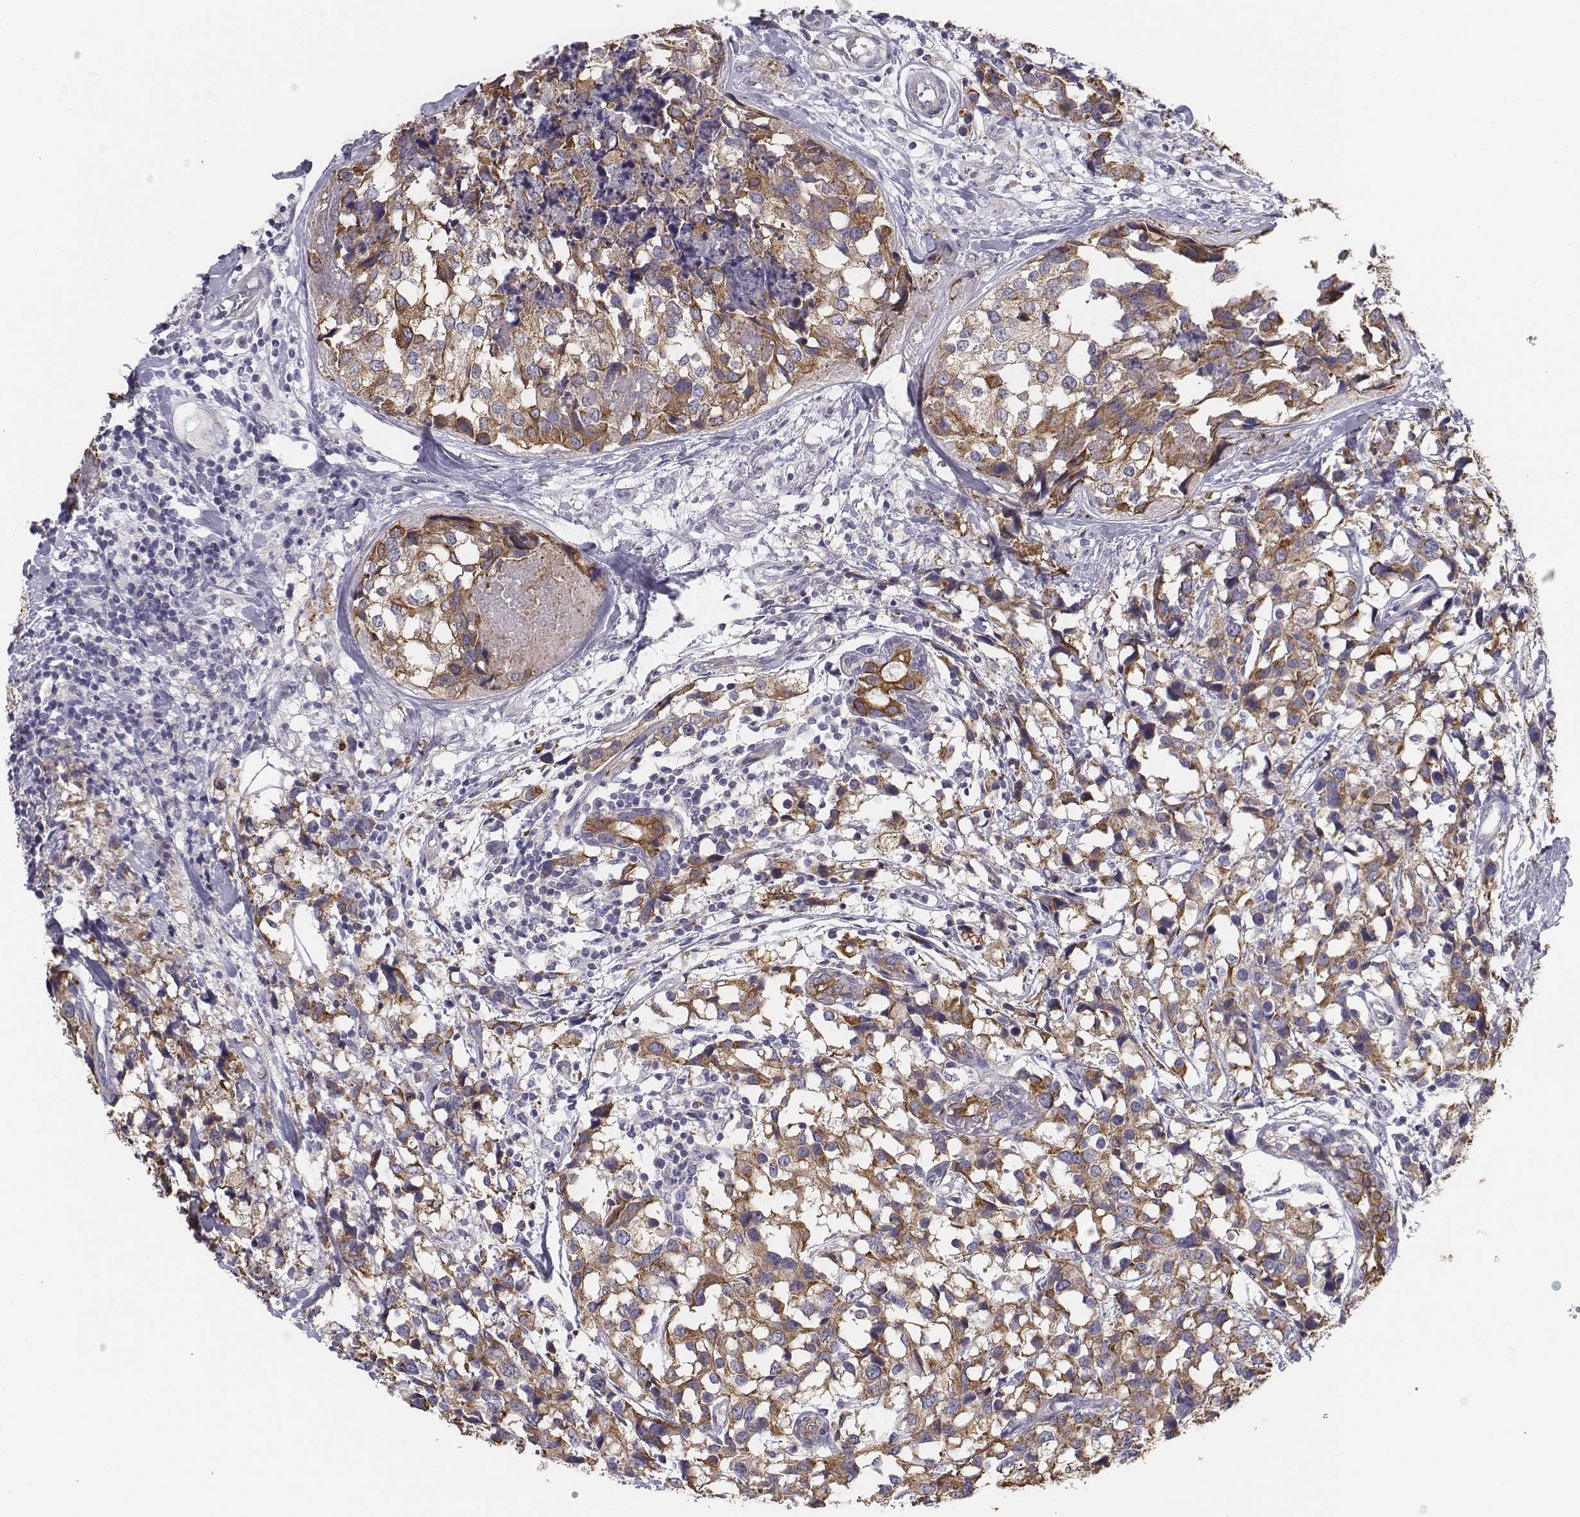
{"staining": {"intensity": "moderate", "quantity": ">75%", "location": "cytoplasmic/membranous"}, "tissue": "breast cancer", "cell_type": "Tumor cells", "image_type": "cancer", "snomed": [{"axis": "morphology", "description": "Lobular carcinoma"}, {"axis": "topography", "description": "Breast"}], "caption": "Breast cancer stained with IHC reveals moderate cytoplasmic/membranous positivity in about >75% of tumor cells.", "gene": "CHST14", "patient": {"sex": "female", "age": 59}}